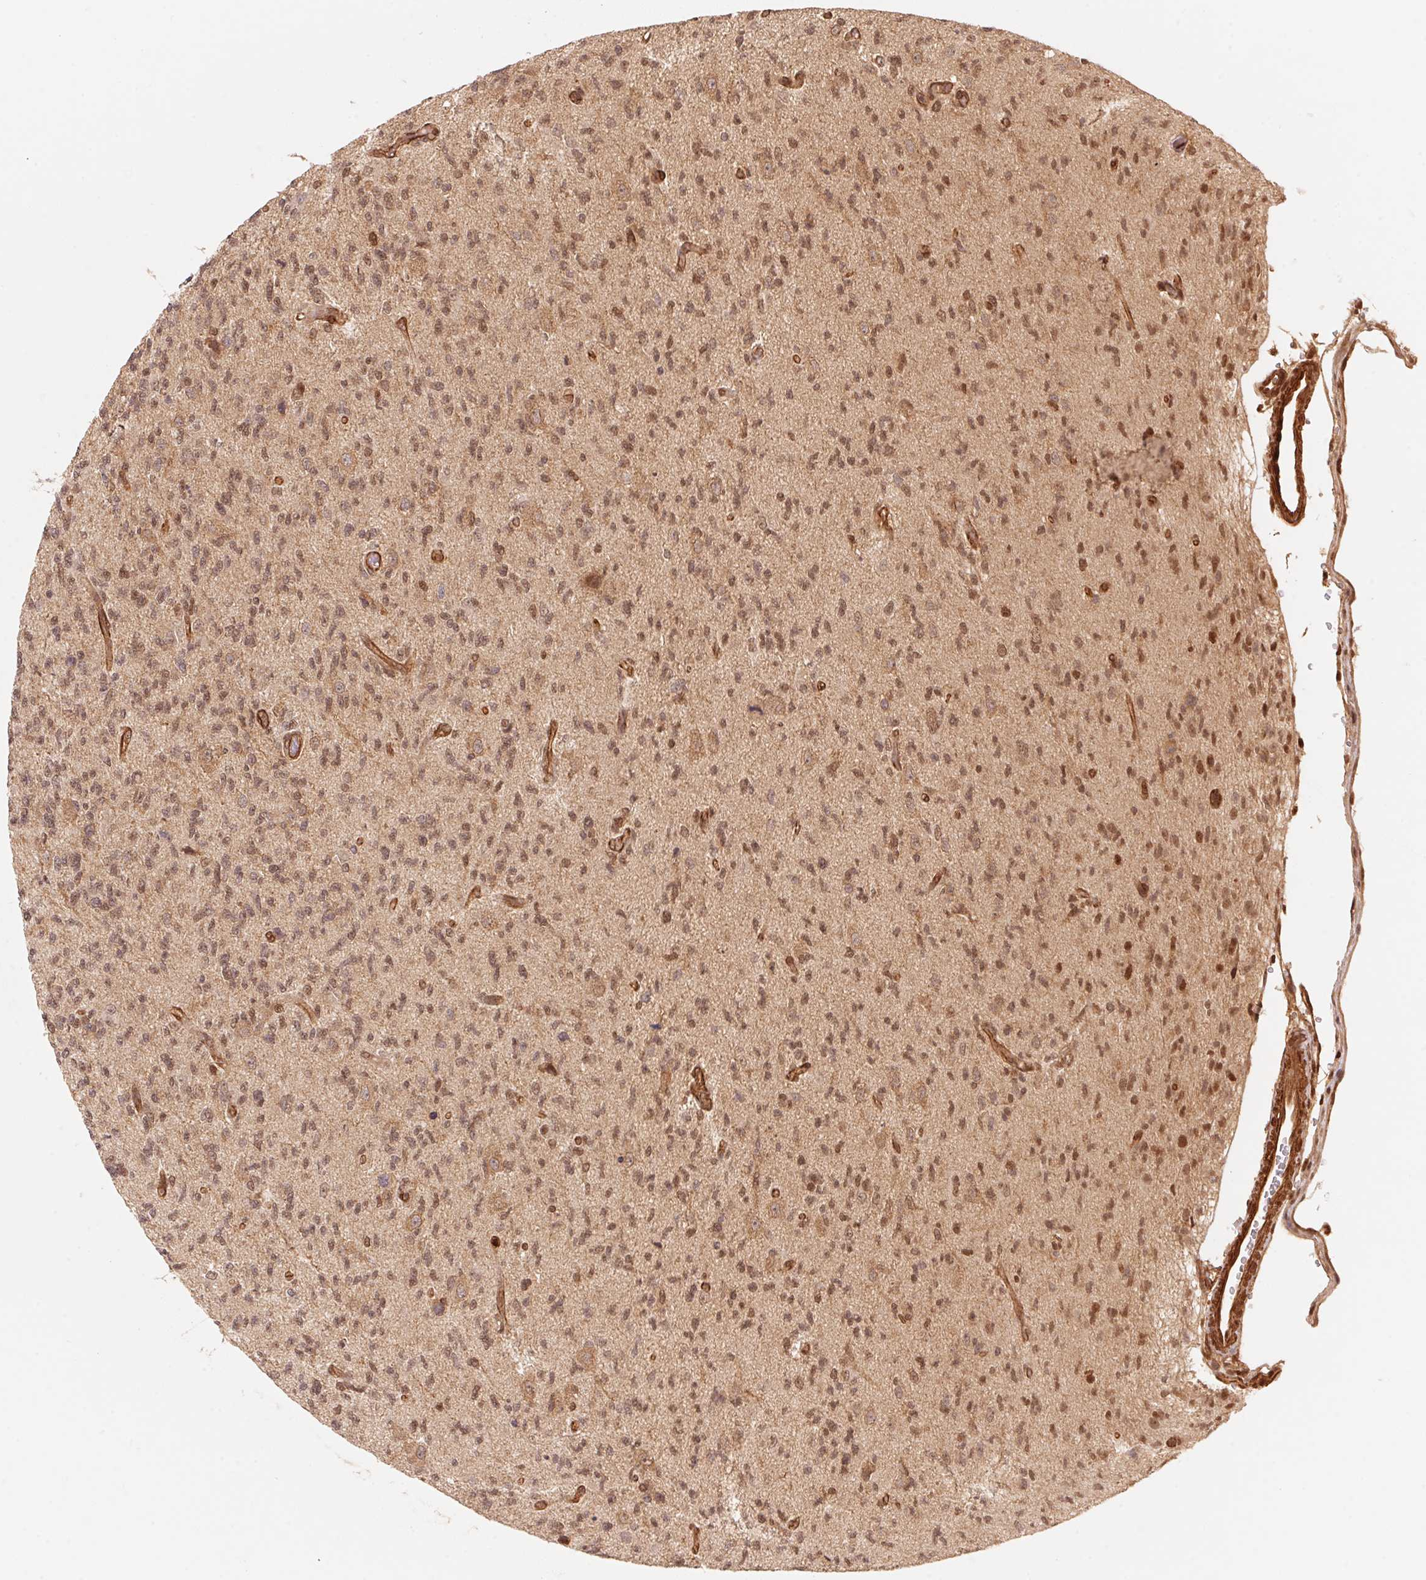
{"staining": {"intensity": "moderate", "quantity": "25%-75%", "location": "nuclear"}, "tissue": "glioma", "cell_type": "Tumor cells", "image_type": "cancer", "snomed": [{"axis": "morphology", "description": "Glioma, malignant, High grade"}, {"axis": "topography", "description": "Brain"}], "caption": "Immunohistochemical staining of human malignant glioma (high-grade) reveals medium levels of moderate nuclear expression in about 25%-75% of tumor cells.", "gene": "TNIP2", "patient": {"sex": "male", "age": 56}}